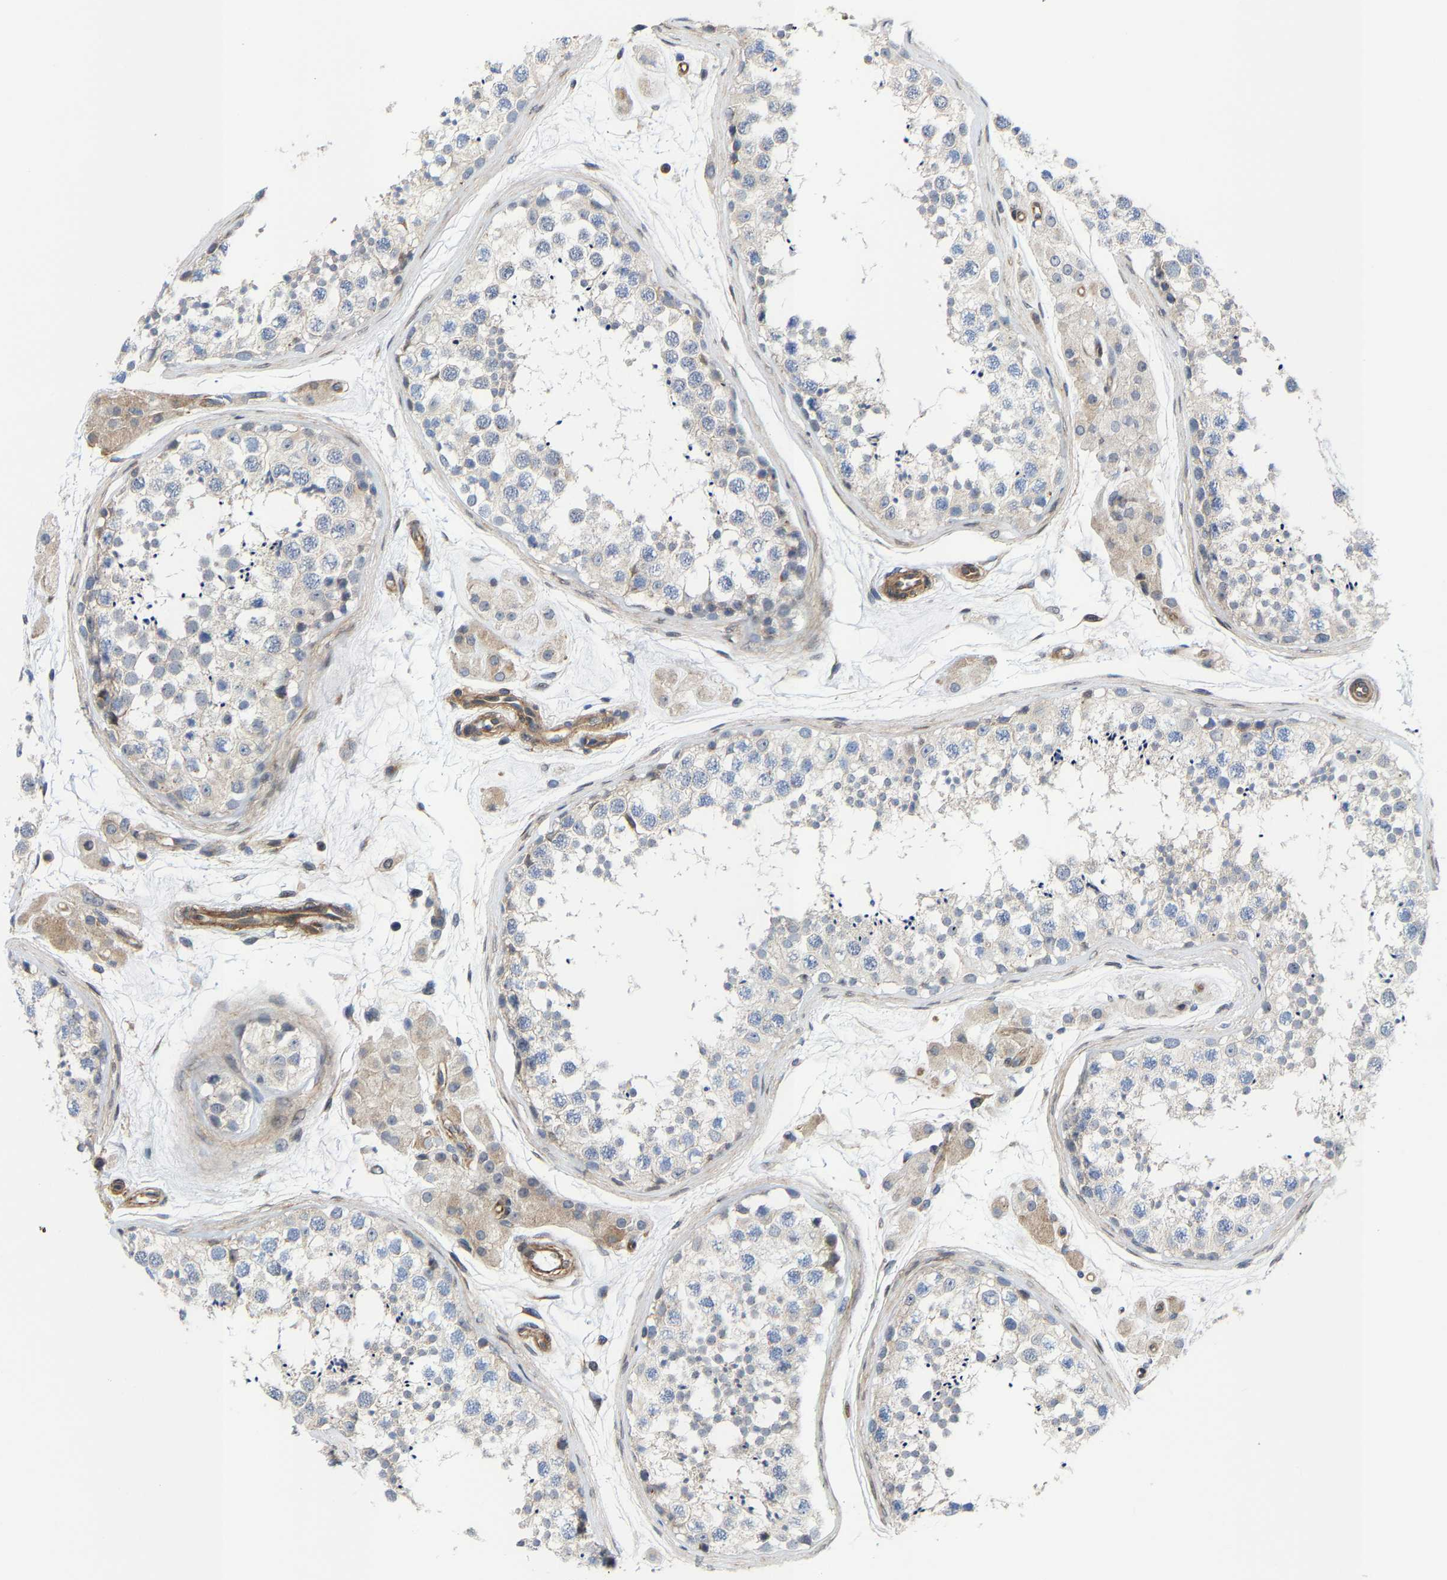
{"staining": {"intensity": "negative", "quantity": "none", "location": "none"}, "tissue": "testis", "cell_type": "Cells in seminiferous ducts", "image_type": "normal", "snomed": [{"axis": "morphology", "description": "Normal tissue, NOS"}, {"axis": "topography", "description": "Testis"}], "caption": "The immunohistochemistry (IHC) photomicrograph has no significant expression in cells in seminiferous ducts of testis.", "gene": "TGFB1I1", "patient": {"sex": "male", "age": 56}}